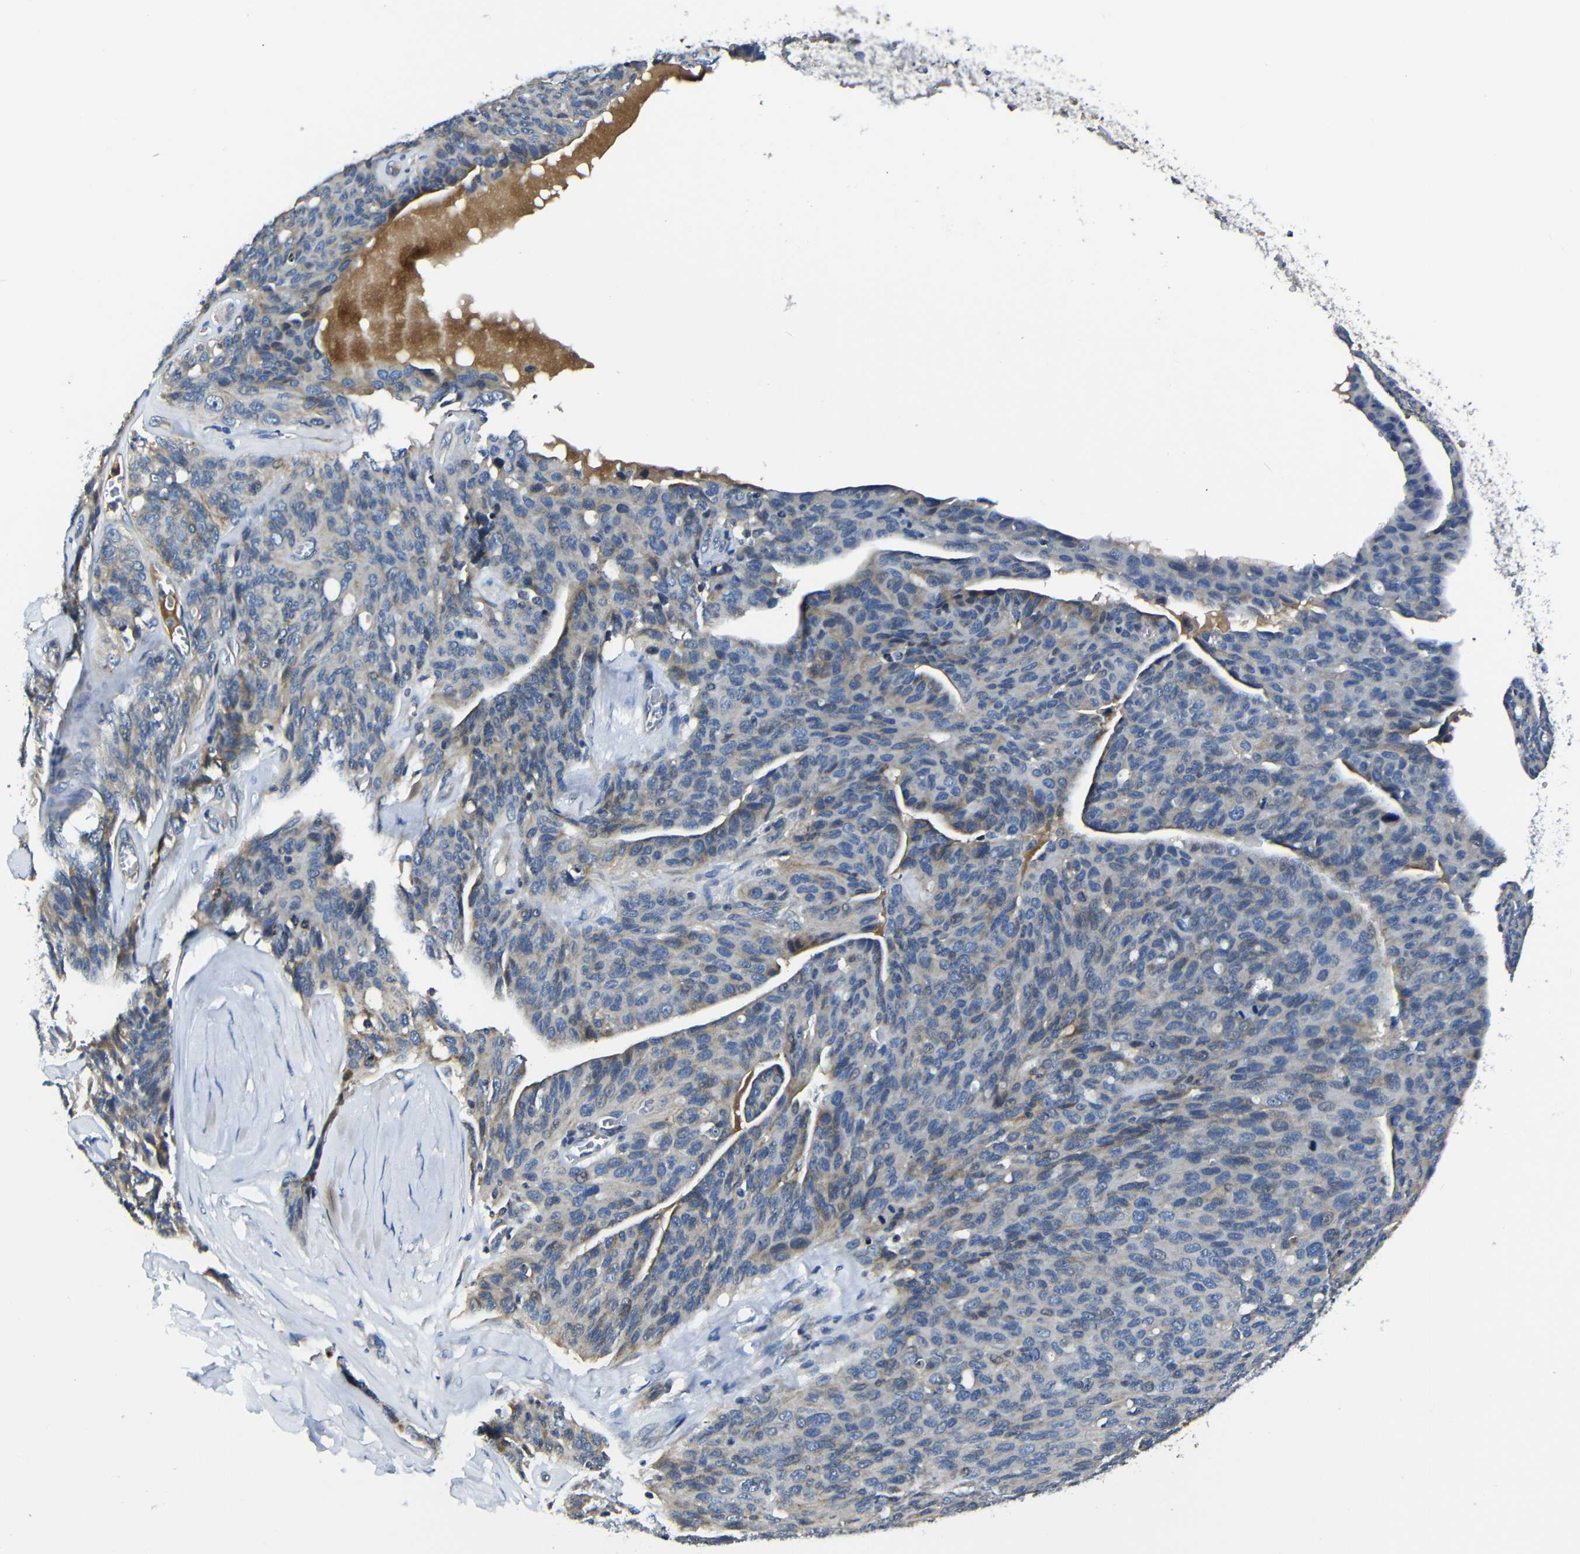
{"staining": {"intensity": "weak", "quantity": "25%-75%", "location": "cytoplasmic/membranous"}, "tissue": "ovarian cancer", "cell_type": "Tumor cells", "image_type": "cancer", "snomed": [{"axis": "morphology", "description": "Carcinoma, endometroid"}, {"axis": "topography", "description": "Ovary"}], "caption": "Ovarian cancer stained with immunohistochemistry demonstrates weak cytoplasmic/membranous positivity in approximately 25%-75% of tumor cells. The protein is stained brown, and the nuclei are stained in blue (DAB IHC with brightfield microscopy, high magnification).", "gene": "AFDN", "patient": {"sex": "female", "age": 60}}